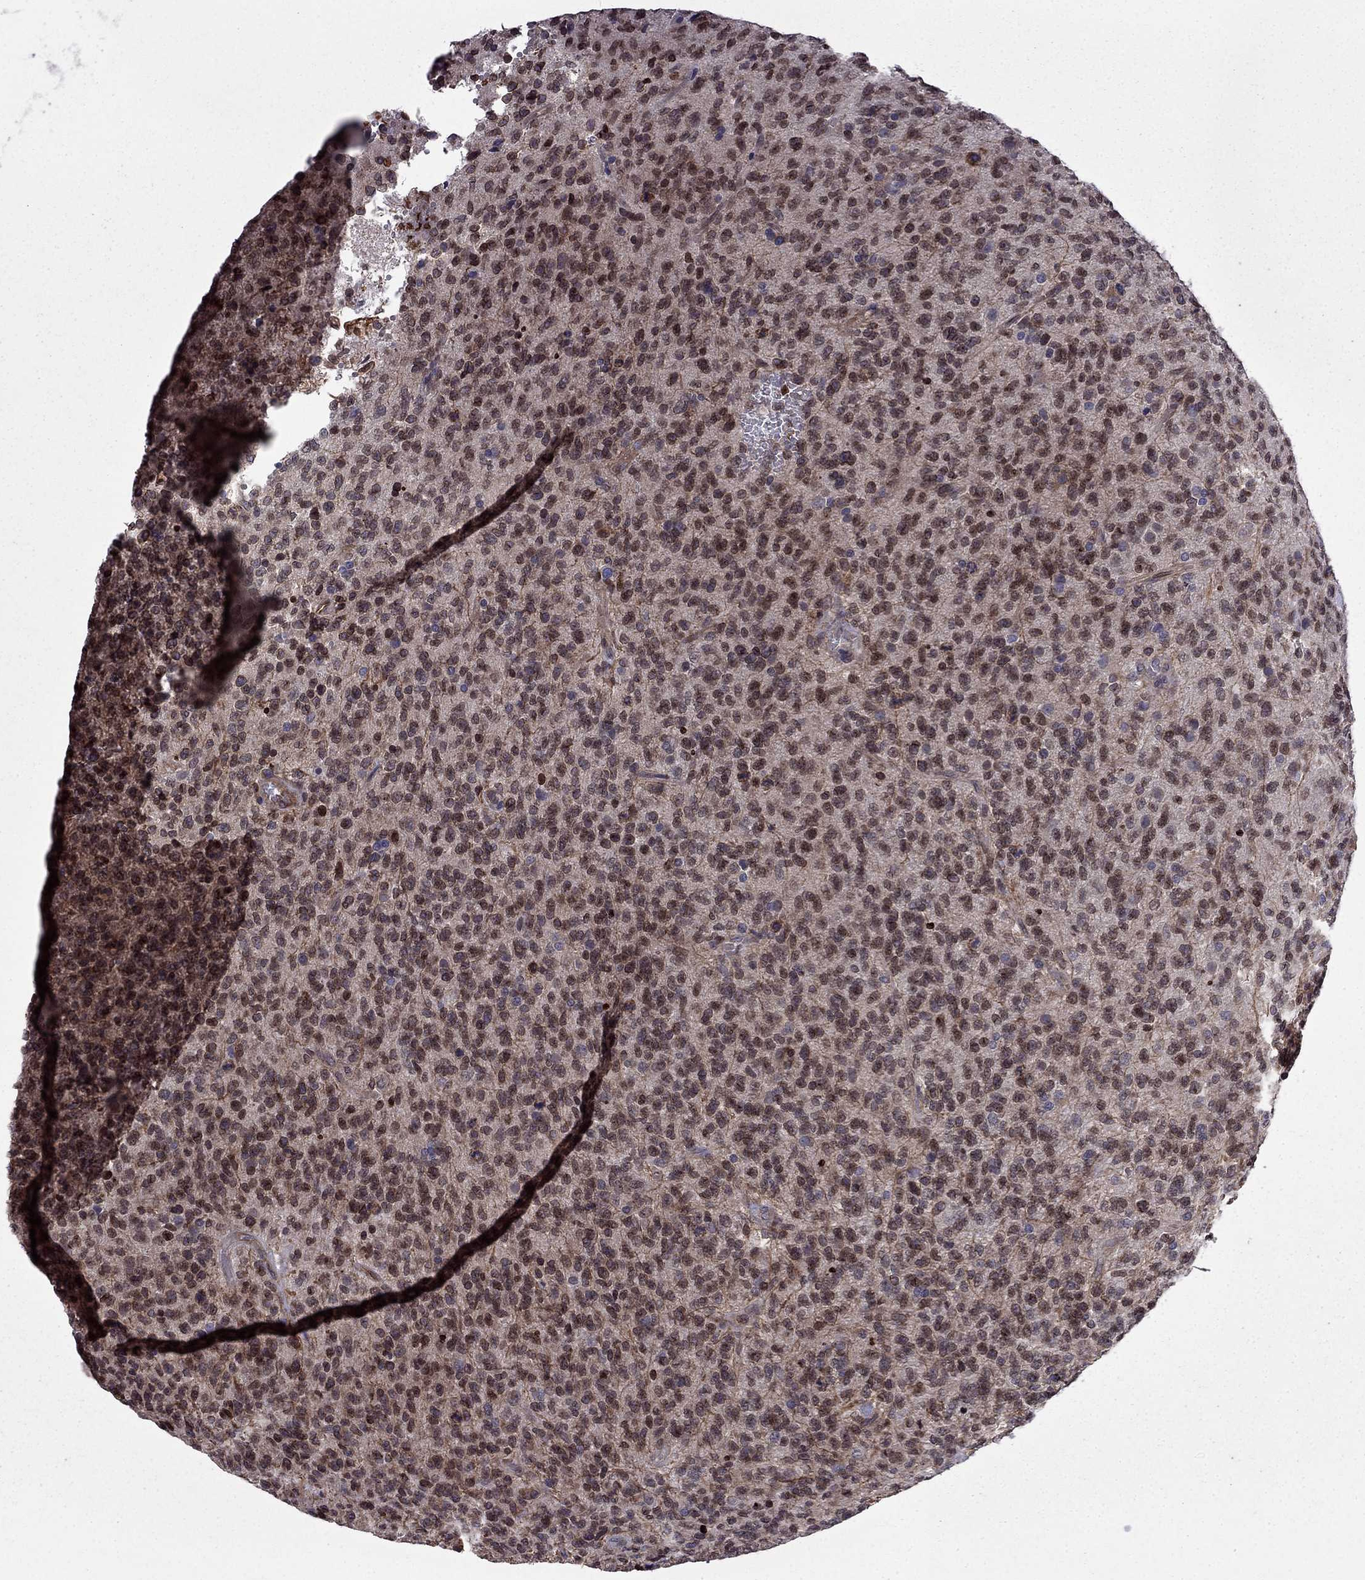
{"staining": {"intensity": "moderate", "quantity": "25%-75%", "location": "nuclear"}, "tissue": "glioma", "cell_type": "Tumor cells", "image_type": "cancer", "snomed": [{"axis": "morphology", "description": "Glioma, malignant, High grade"}, {"axis": "topography", "description": "Brain"}], "caption": "Moderate nuclear protein staining is present in about 25%-75% of tumor cells in glioma.", "gene": "CDC42BPA", "patient": {"sex": "male", "age": 56}}